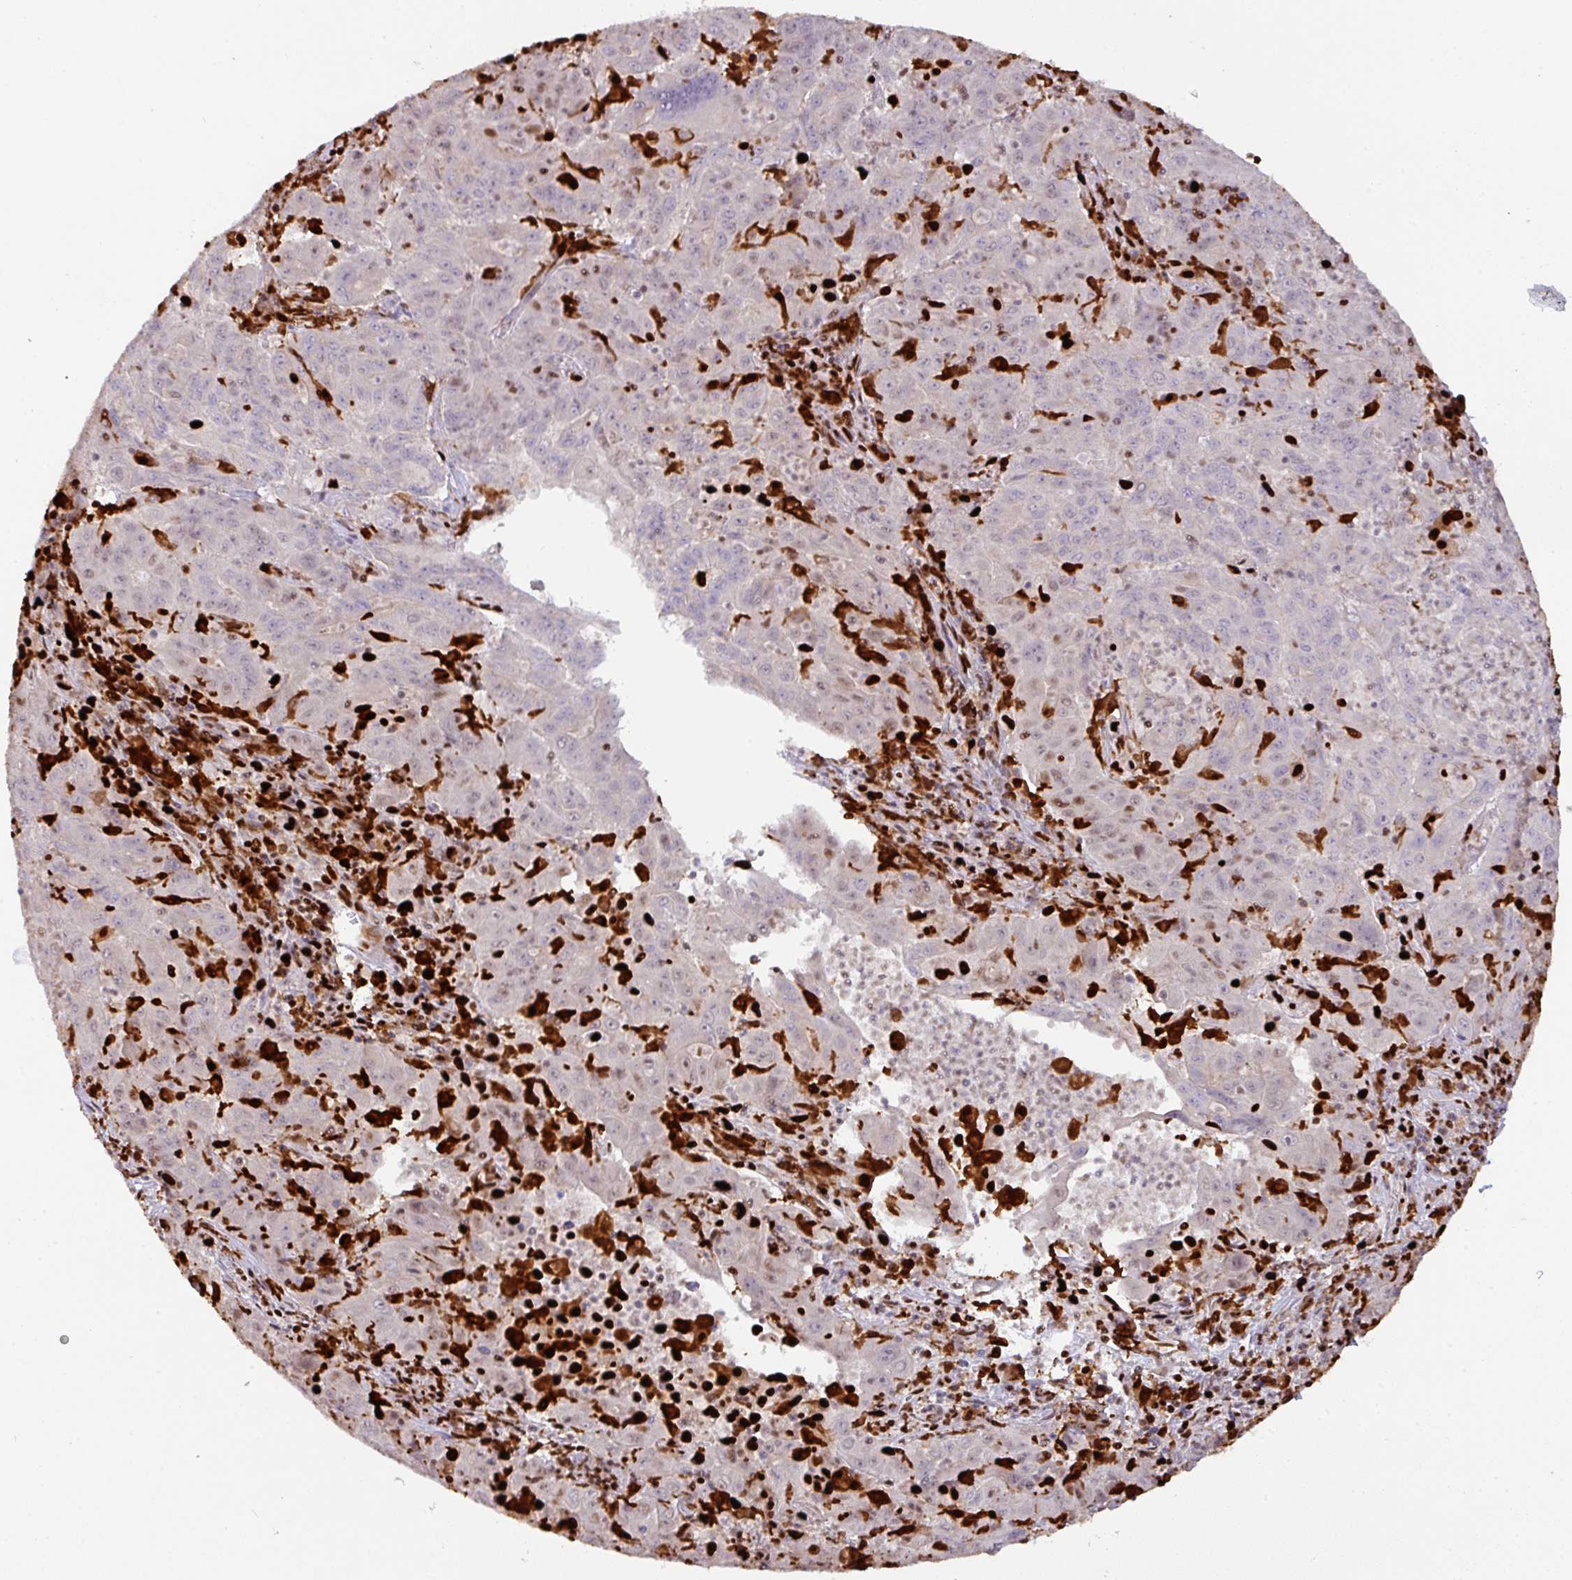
{"staining": {"intensity": "negative", "quantity": "none", "location": "none"}, "tissue": "pancreatic cancer", "cell_type": "Tumor cells", "image_type": "cancer", "snomed": [{"axis": "morphology", "description": "Adenocarcinoma, NOS"}, {"axis": "topography", "description": "Pancreas"}], "caption": "Photomicrograph shows no protein staining in tumor cells of pancreatic cancer tissue.", "gene": "SAMHD1", "patient": {"sex": "male", "age": 63}}